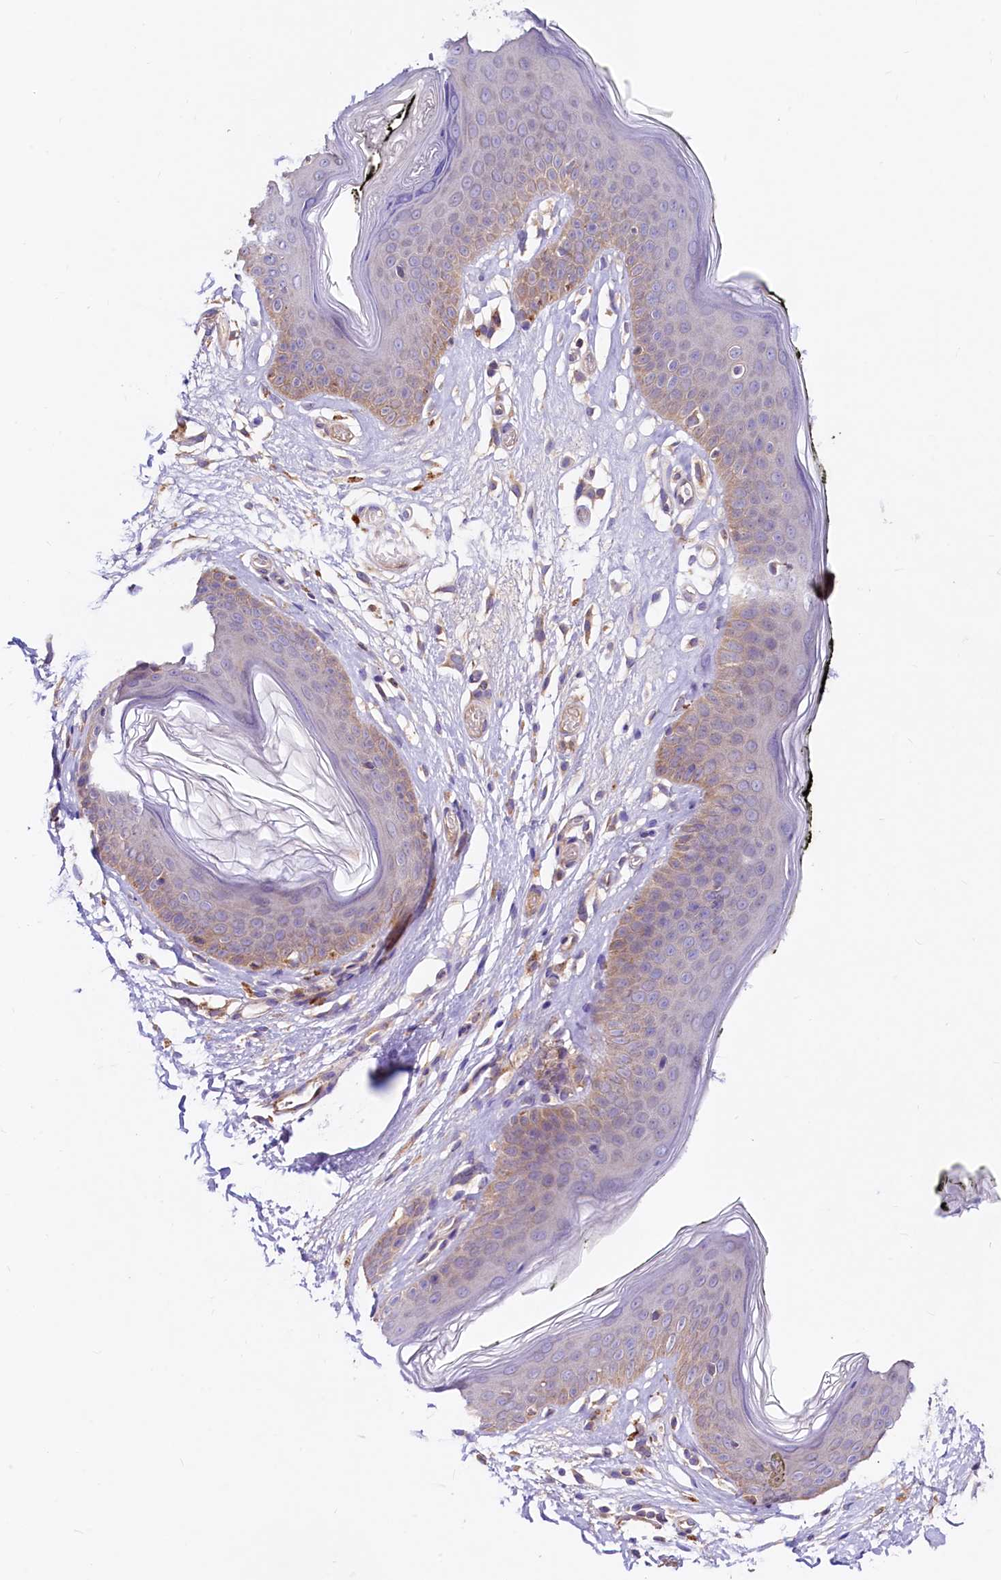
{"staining": {"intensity": "moderate", "quantity": "25%-75%", "location": "cytoplasmic/membranous"}, "tissue": "skin", "cell_type": "Epidermal cells", "image_type": "normal", "snomed": [{"axis": "morphology", "description": "Normal tissue, NOS"}, {"axis": "morphology", "description": "Inflammation, NOS"}, {"axis": "topography", "description": "Vulva"}], "caption": "Skin stained with immunohistochemistry reveals moderate cytoplasmic/membranous expression in about 25%-75% of epidermal cells.", "gene": "CIAO3", "patient": {"sex": "female", "age": 84}}